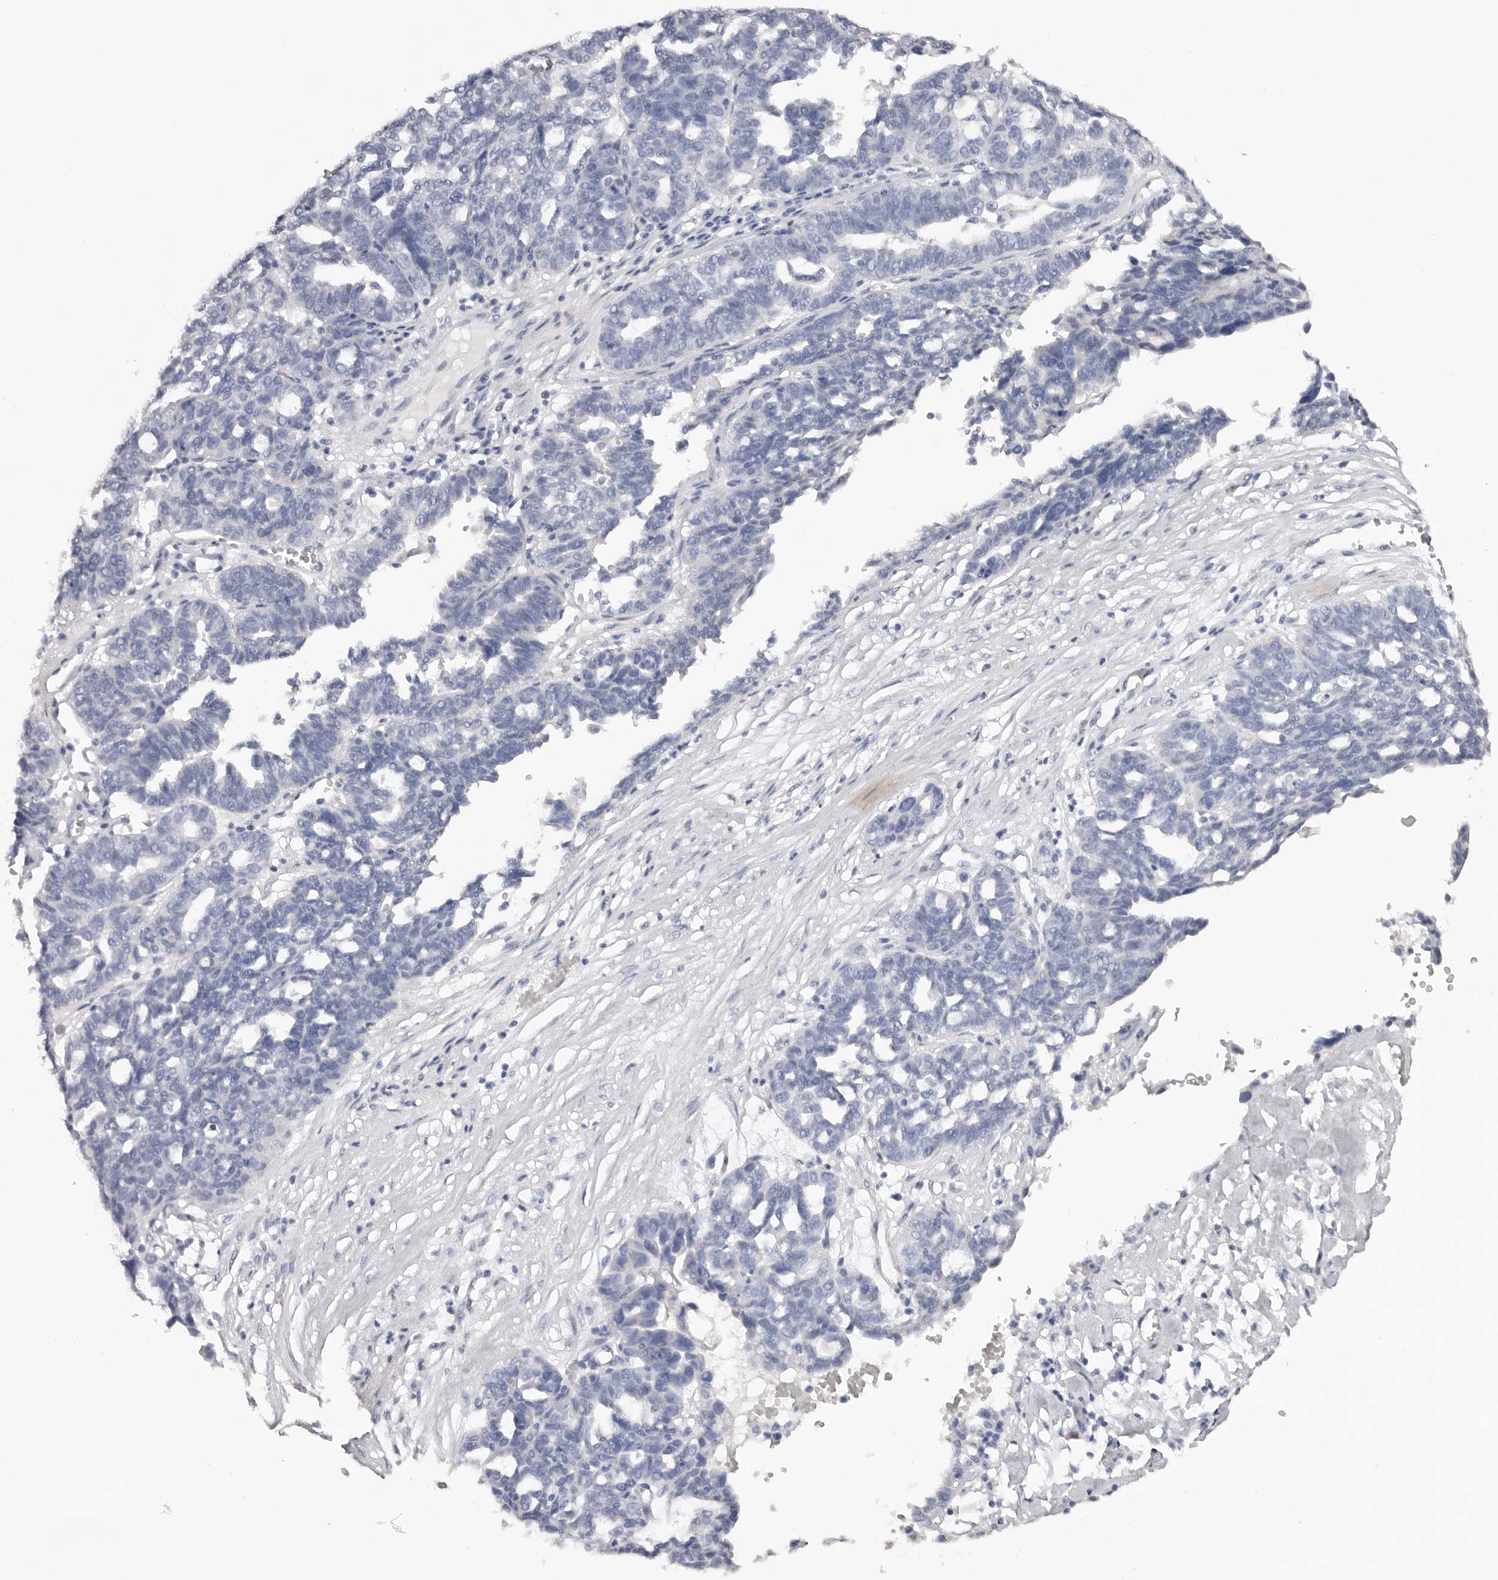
{"staining": {"intensity": "negative", "quantity": "none", "location": "none"}, "tissue": "ovarian cancer", "cell_type": "Tumor cells", "image_type": "cancer", "snomed": [{"axis": "morphology", "description": "Cystadenocarcinoma, serous, NOS"}, {"axis": "topography", "description": "Ovary"}], "caption": "Ovarian serous cystadenocarcinoma stained for a protein using immunohistochemistry (IHC) exhibits no staining tumor cells.", "gene": "AKNAD1", "patient": {"sex": "female", "age": 59}}